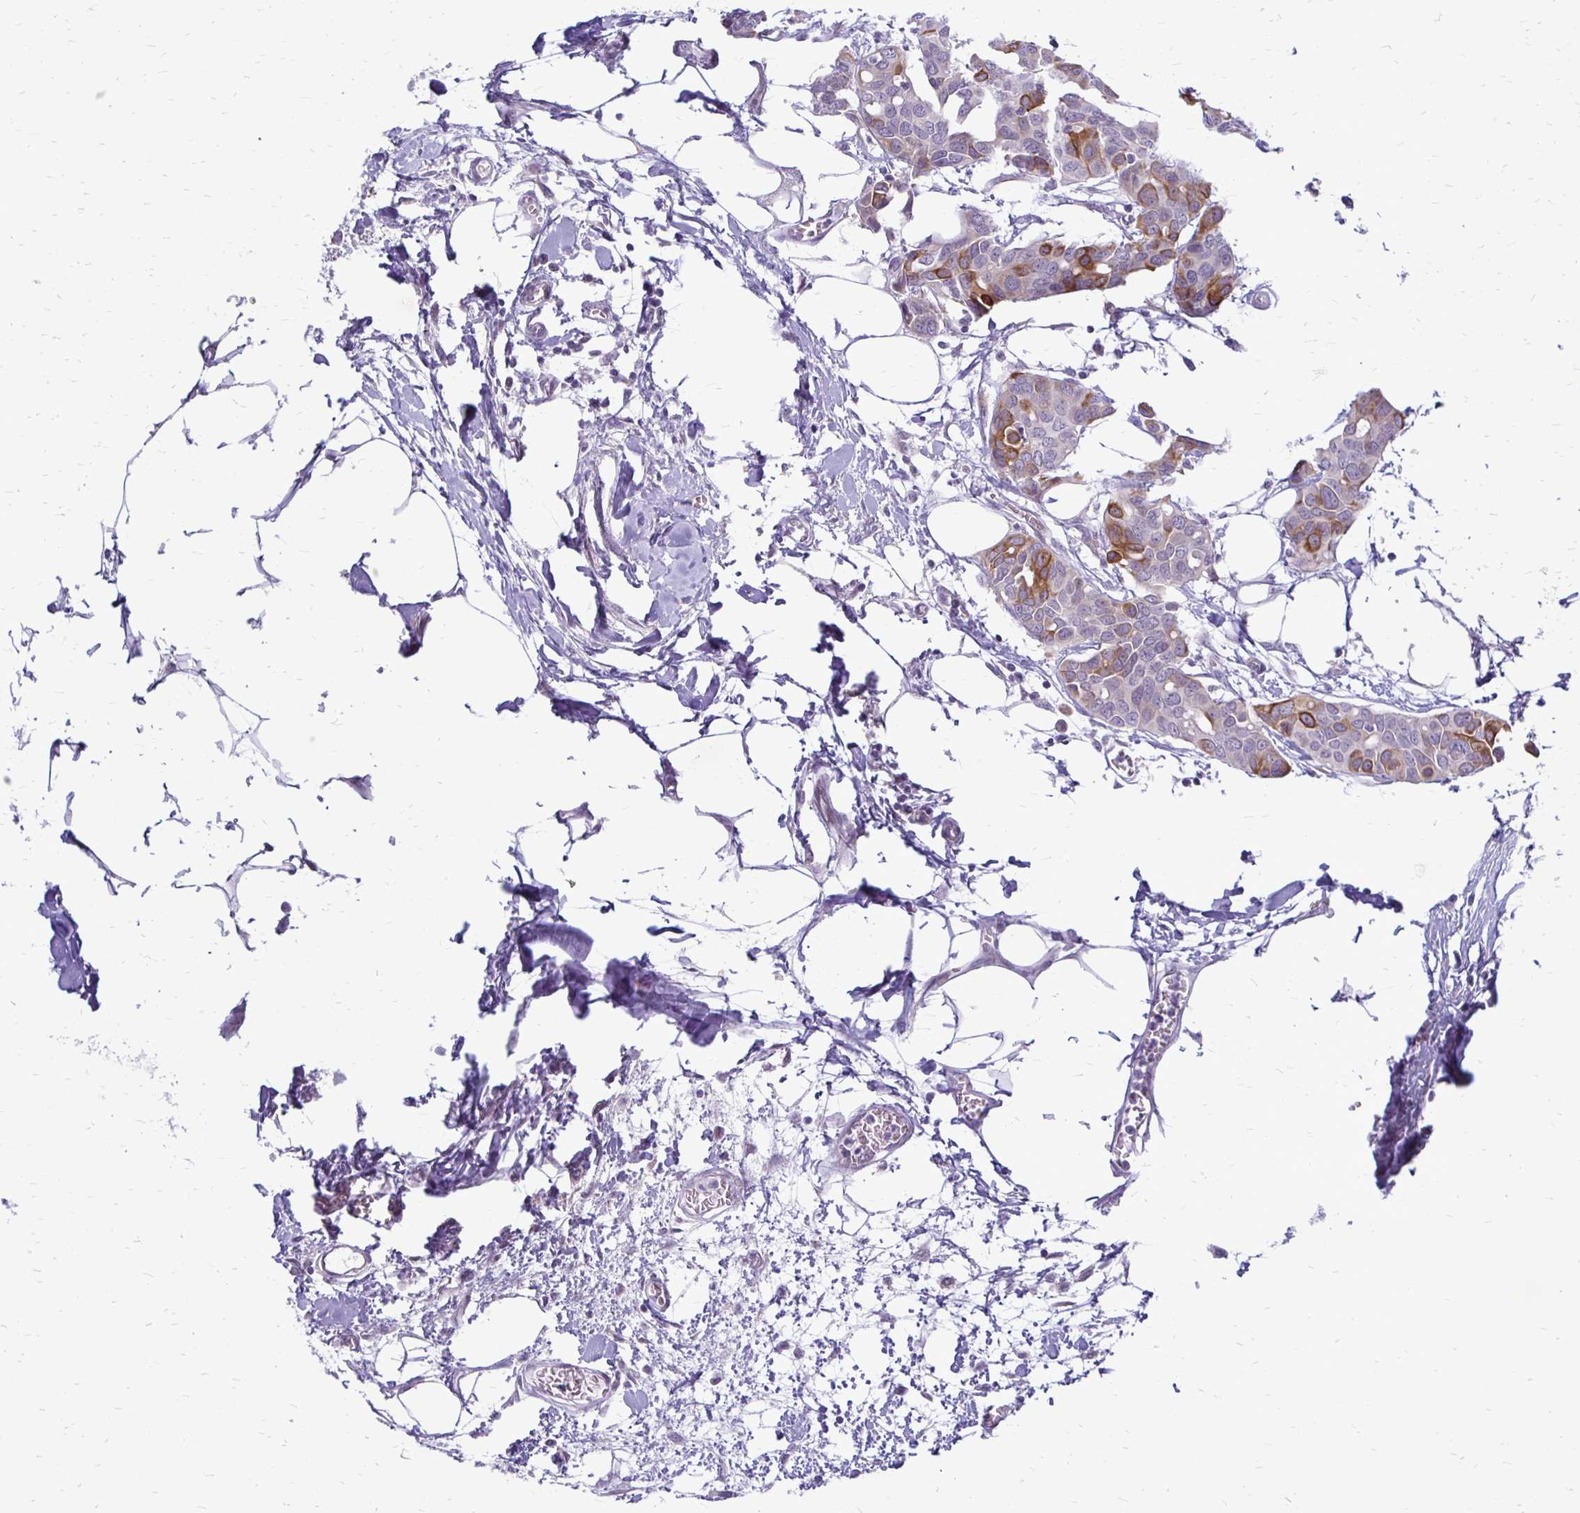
{"staining": {"intensity": "moderate", "quantity": "25%-75%", "location": "cytoplasmic/membranous"}, "tissue": "breast cancer", "cell_type": "Tumor cells", "image_type": "cancer", "snomed": [{"axis": "morphology", "description": "Duct carcinoma"}, {"axis": "topography", "description": "Breast"}], "caption": "Immunohistochemistry of human breast intraductal carcinoma reveals medium levels of moderate cytoplasmic/membranous expression in approximately 25%-75% of tumor cells.", "gene": "EPYC", "patient": {"sex": "female", "age": 54}}